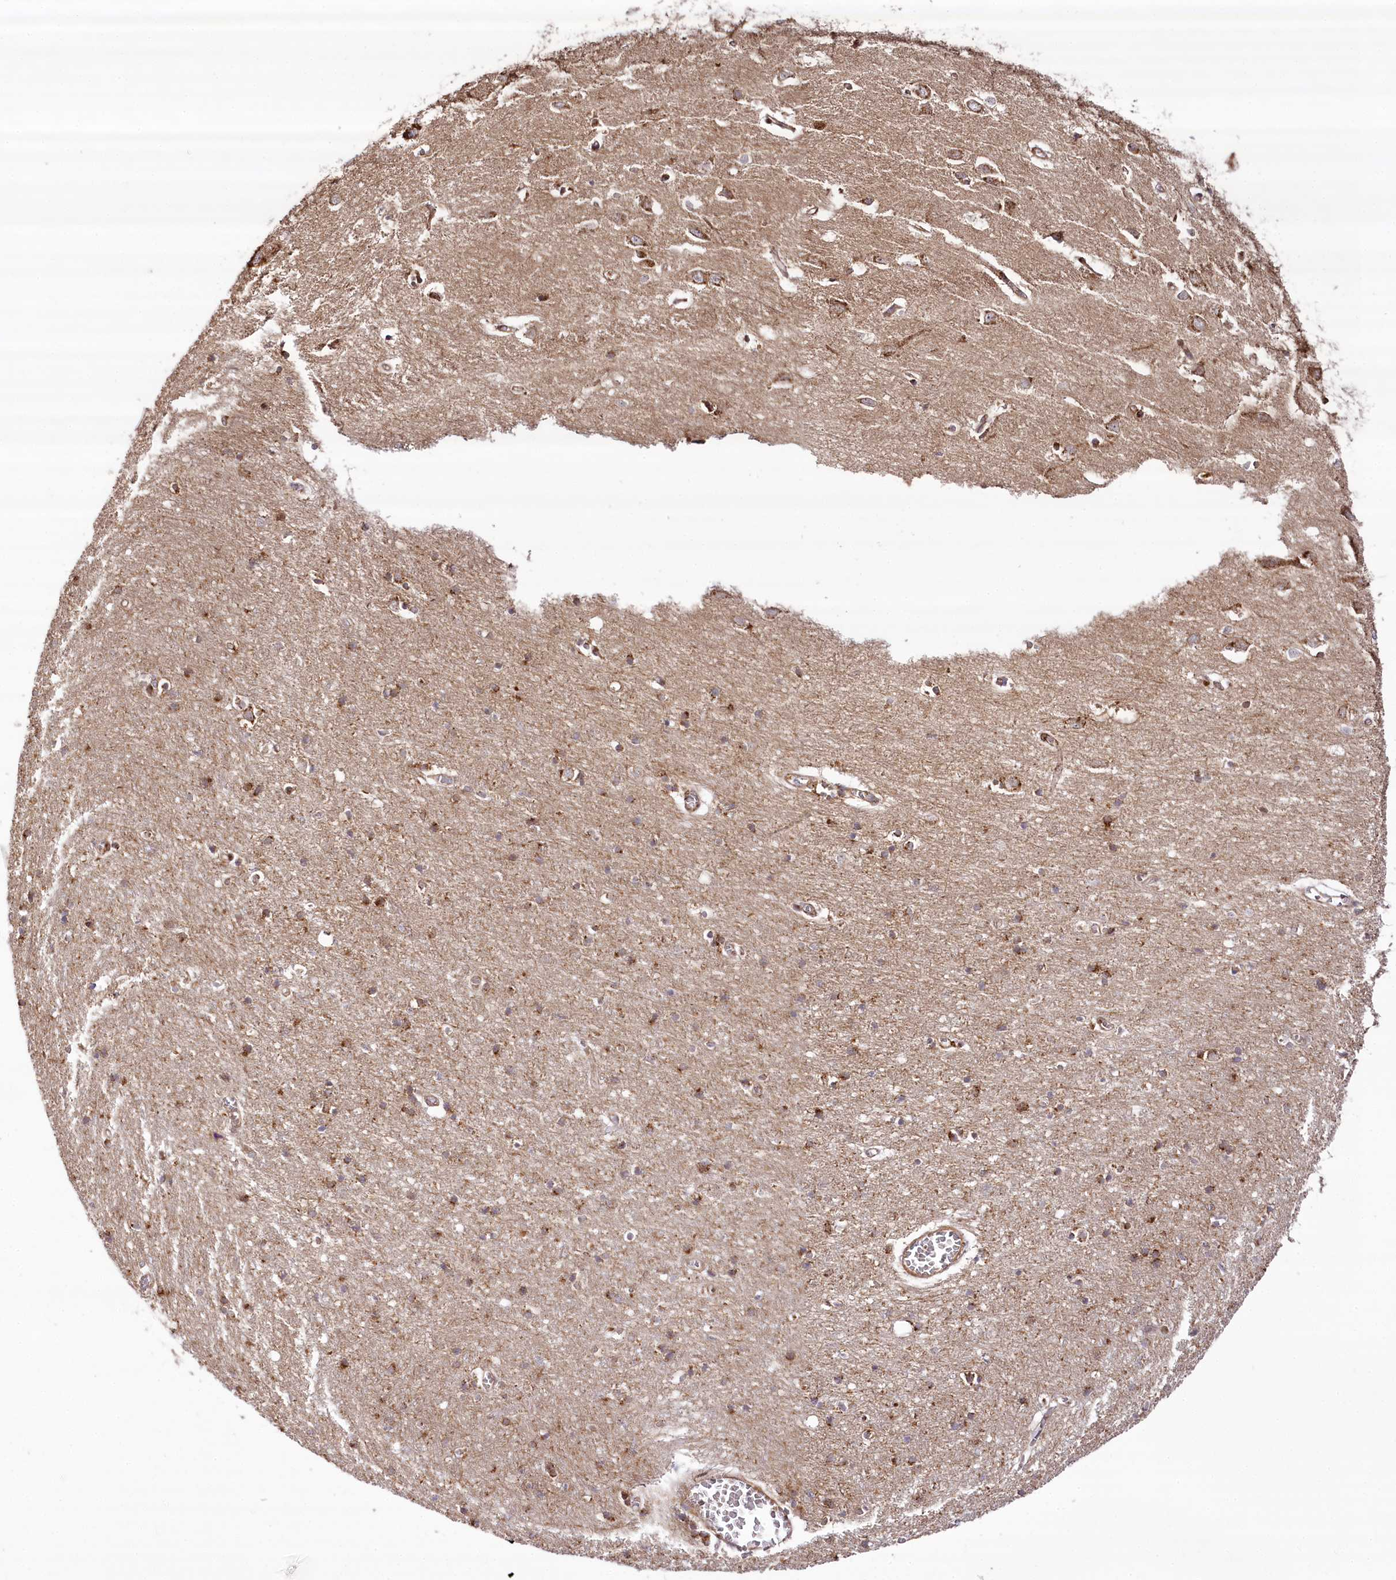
{"staining": {"intensity": "negative", "quantity": "none", "location": "none"}, "tissue": "cerebral cortex", "cell_type": "Endothelial cells", "image_type": "normal", "snomed": [{"axis": "morphology", "description": "Normal tissue, NOS"}, {"axis": "topography", "description": "Cerebral cortex"}], "caption": "Immunohistochemistry (IHC) micrograph of benign cerebral cortex: human cerebral cortex stained with DAB (3,3'-diaminobenzidine) demonstrates no significant protein staining in endothelial cells.", "gene": "CCDC91", "patient": {"sex": "female", "age": 64}}